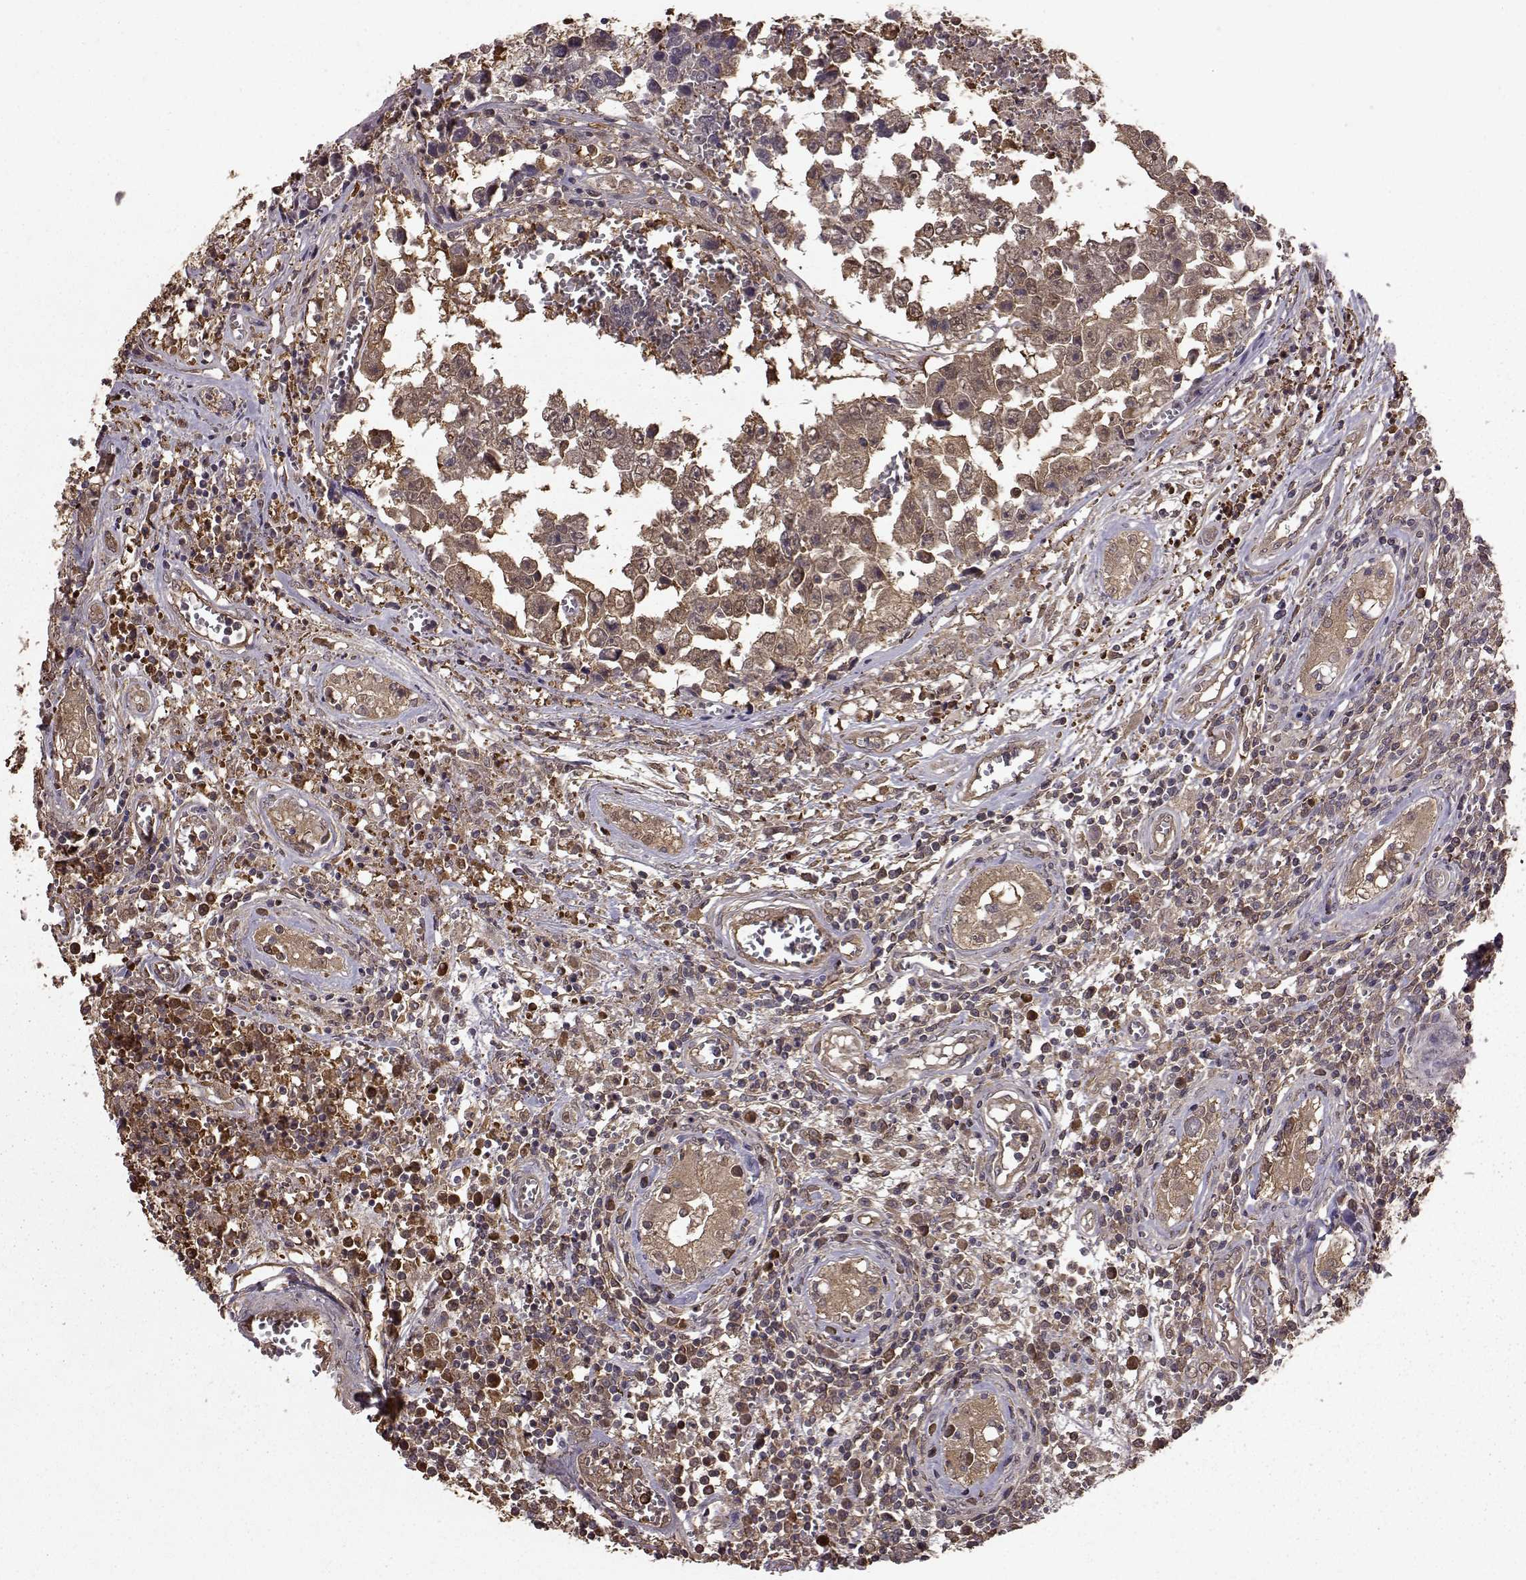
{"staining": {"intensity": "moderate", "quantity": ">75%", "location": "cytoplasmic/membranous,nuclear"}, "tissue": "testis cancer", "cell_type": "Tumor cells", "image_type": "cancer", "snomed": [{"axis": "morphology", "description": "Carcinoma, Embryonal, NOS"}, {"axis": "topography", "description": "Testis"}], "caption": "DAB (3,3'-diaminobenzidine) immunohistochemical staining of testis cancer (embryonal carcinoma) demonstrates moderate cytoplasmic/membranous and nuclear protein expression in about >75% of tumor cells.", "gene": "NME1-NME2", "patient": {"sex": "male", "age": 36}}